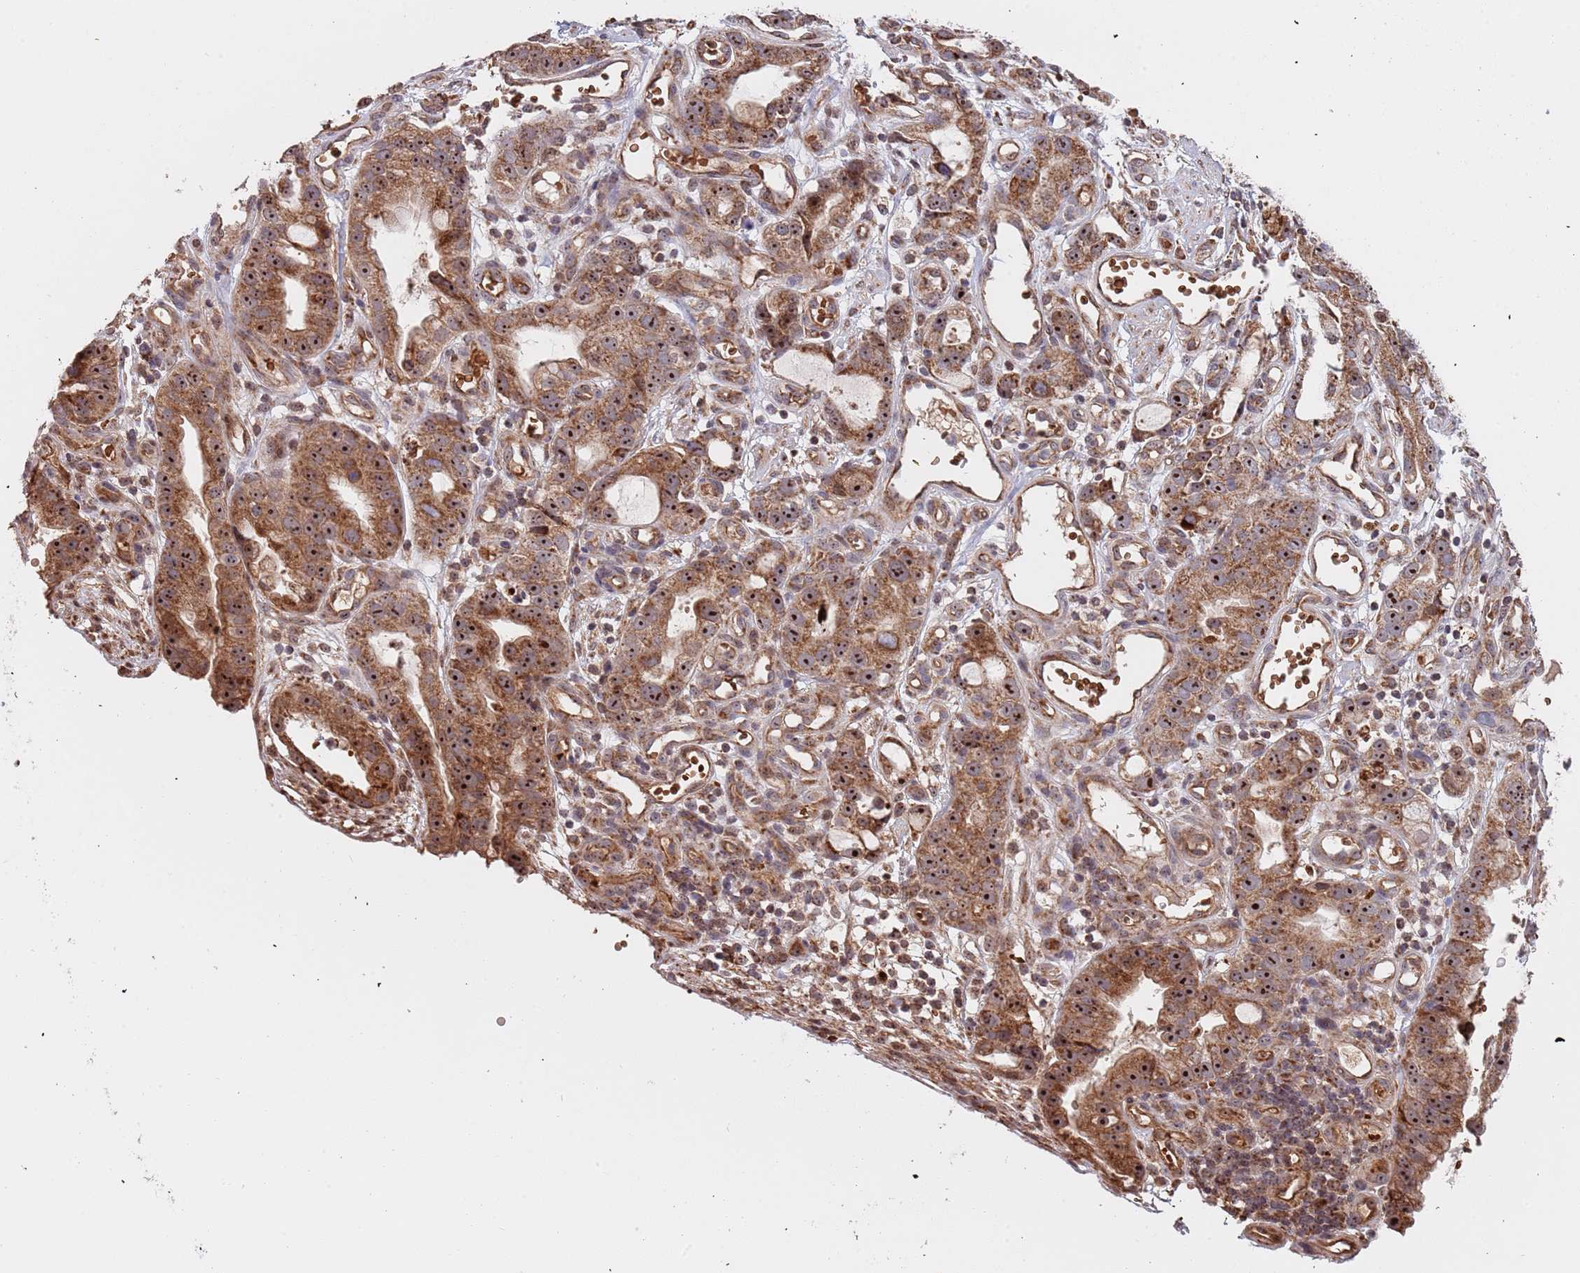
{"staining": {"intensity": "moderate", "quantity": ">75%", "location": "cytoplasmic/membranous,nuclear"}, "tissue": "stomach cancer", "cell_type": "Tumor cells", "image_type": "cancer", "snomed": [{"axis": "morphology", "description": "Adenocarcinoma, NOS"}, {"axis": "topography", "description": "Stomach"}], "caption": "A high-resolution histopathology image shows immunohistochemistry staining of stomach cancer, which exhibits moderate cytoplasmic/membranous and nuclear staining in approximately >75% of tumor cells.", "gene": "DCHS1", "patient": {"sex": "male", "age": 55}}